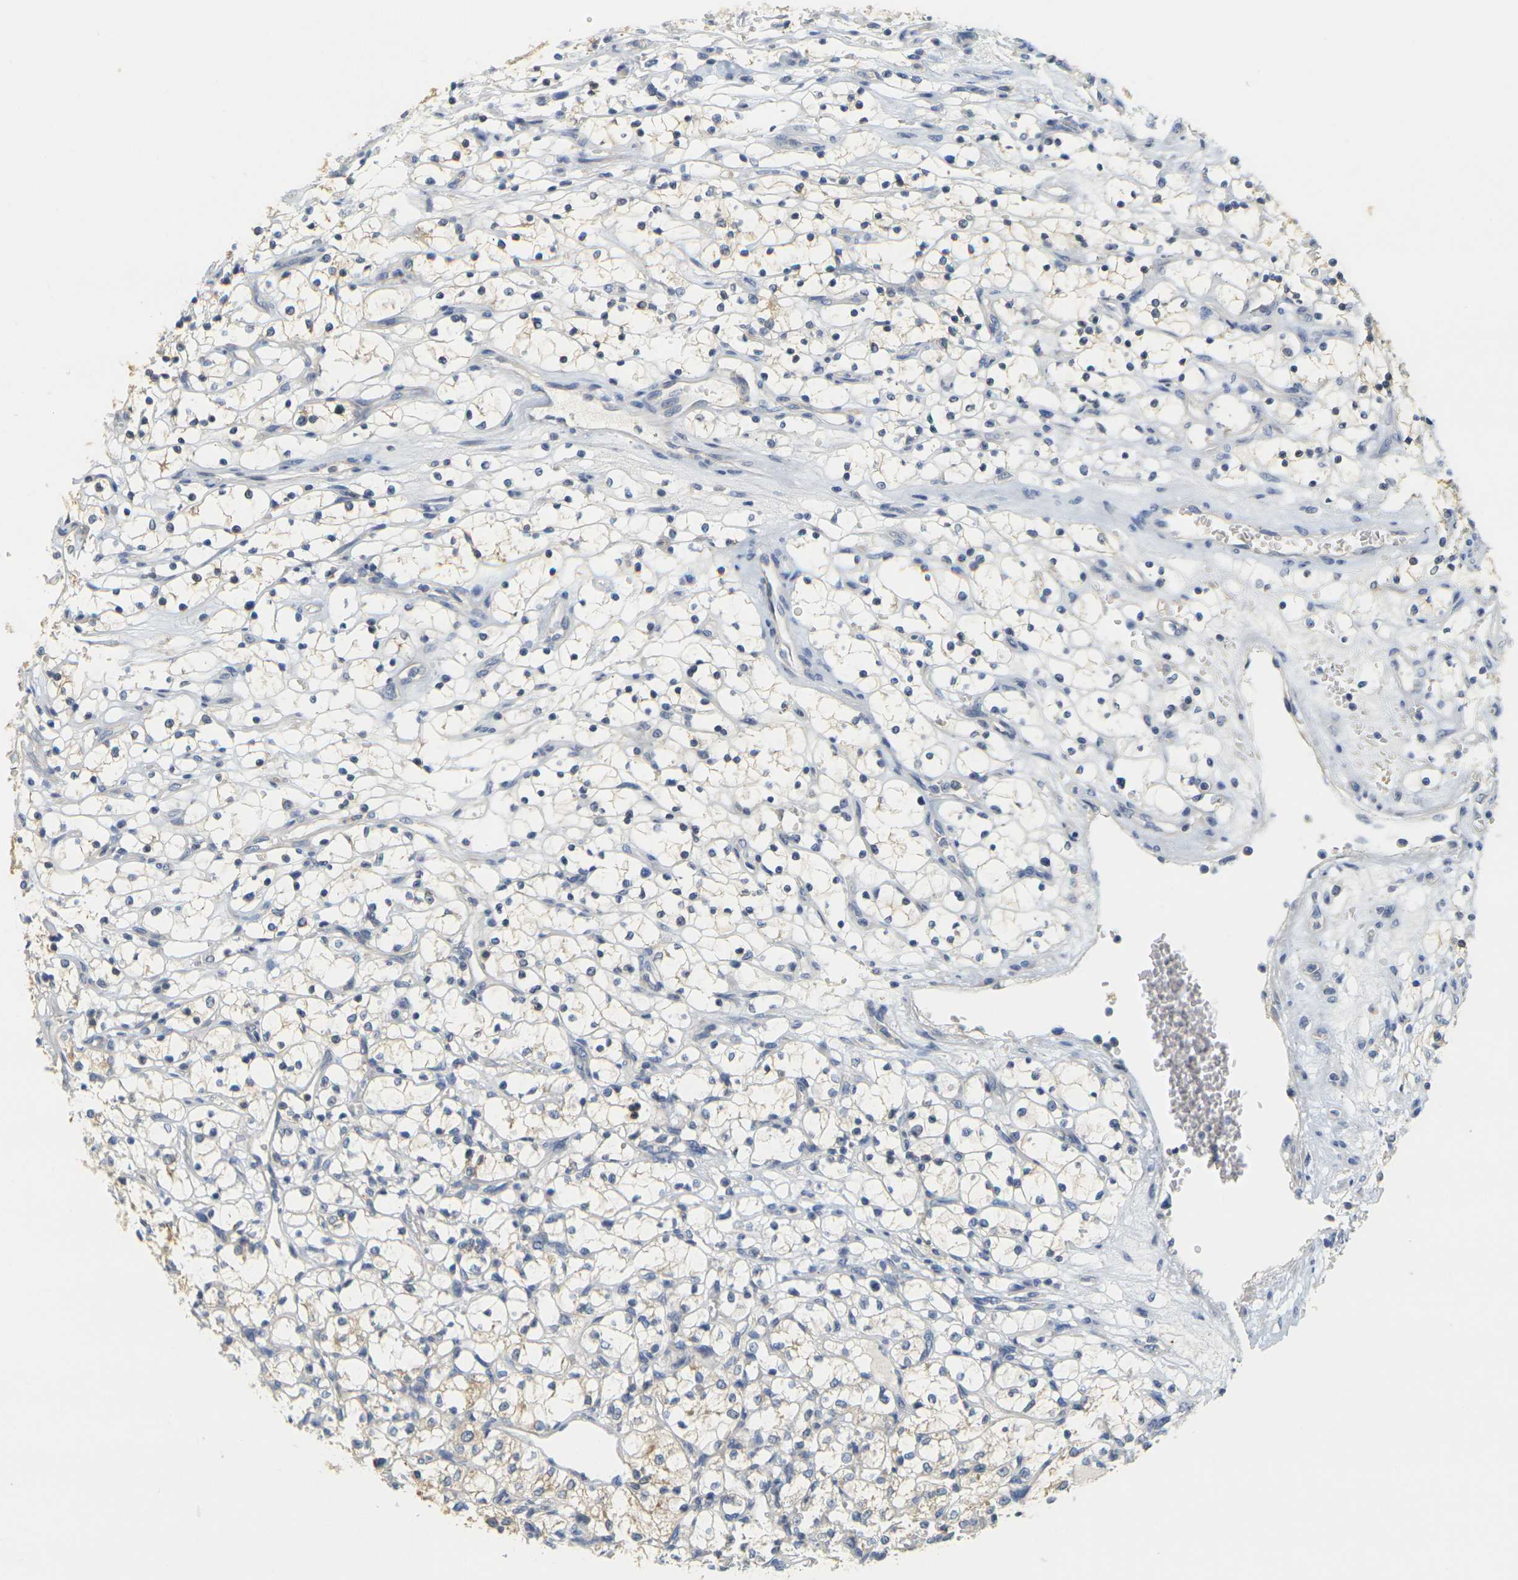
{"staining": {"intensity": "negative", "quantity": "none", "location": "none"}, "tissue": "renal cancer", "cell_type": "Tumor cells", "image_type": "cancer", "snomed": [{"axis": "morphology", "description": "Adenocarcinoma, NOS"}, {"axis": "topography", "description": "Kidney"}], "caption": "Tumor cells show no significant protein positivity in renal cancer (adenocarcinoma). (DAB immunohistochemistry, high magnification).", "gene": "GDAP1", "patient": {"sex": "female", "age": 69}}